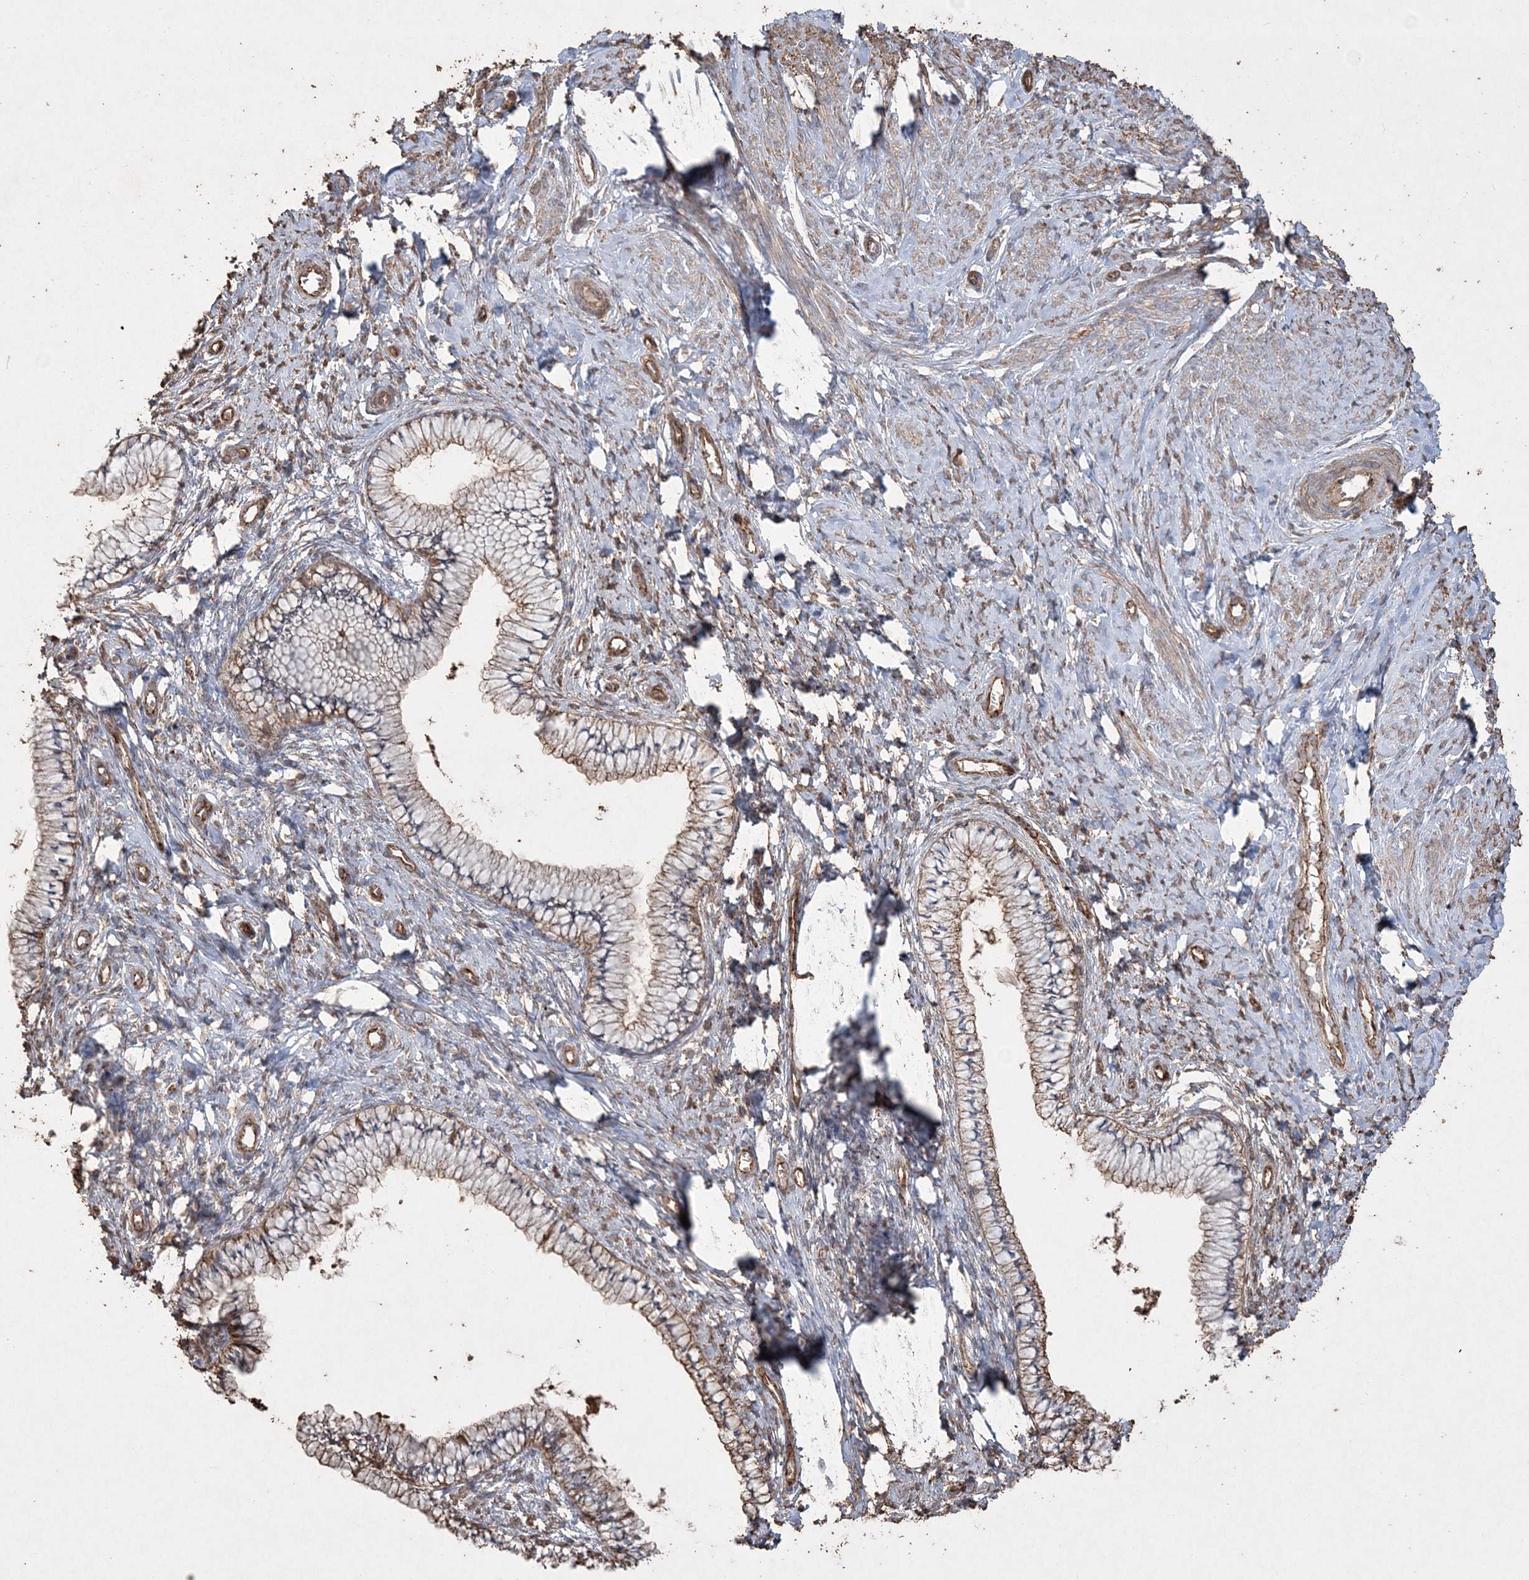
{"staining": {"intensity": "moderate", "quantity": "25%-75%", "location": "cytoplasmic/membranous"}, "tissue": "cervix", "cell_type": "Glandular cells", "image_type": "normal", "snomed": [{"axis": "morphology", "description": "Normal tissue, NOS"}, {"axis": "topography", "description": "Cervix"}], "caption": "Benign cervix demonstrates moderate cytoplasmic/membranous expression in about 25%-75% of glandular cells (Brightfield microscopy of DAB IHC at high magnification)..", "gene": "TTC7A", "patient": {"sex": "female", "age": 36}}